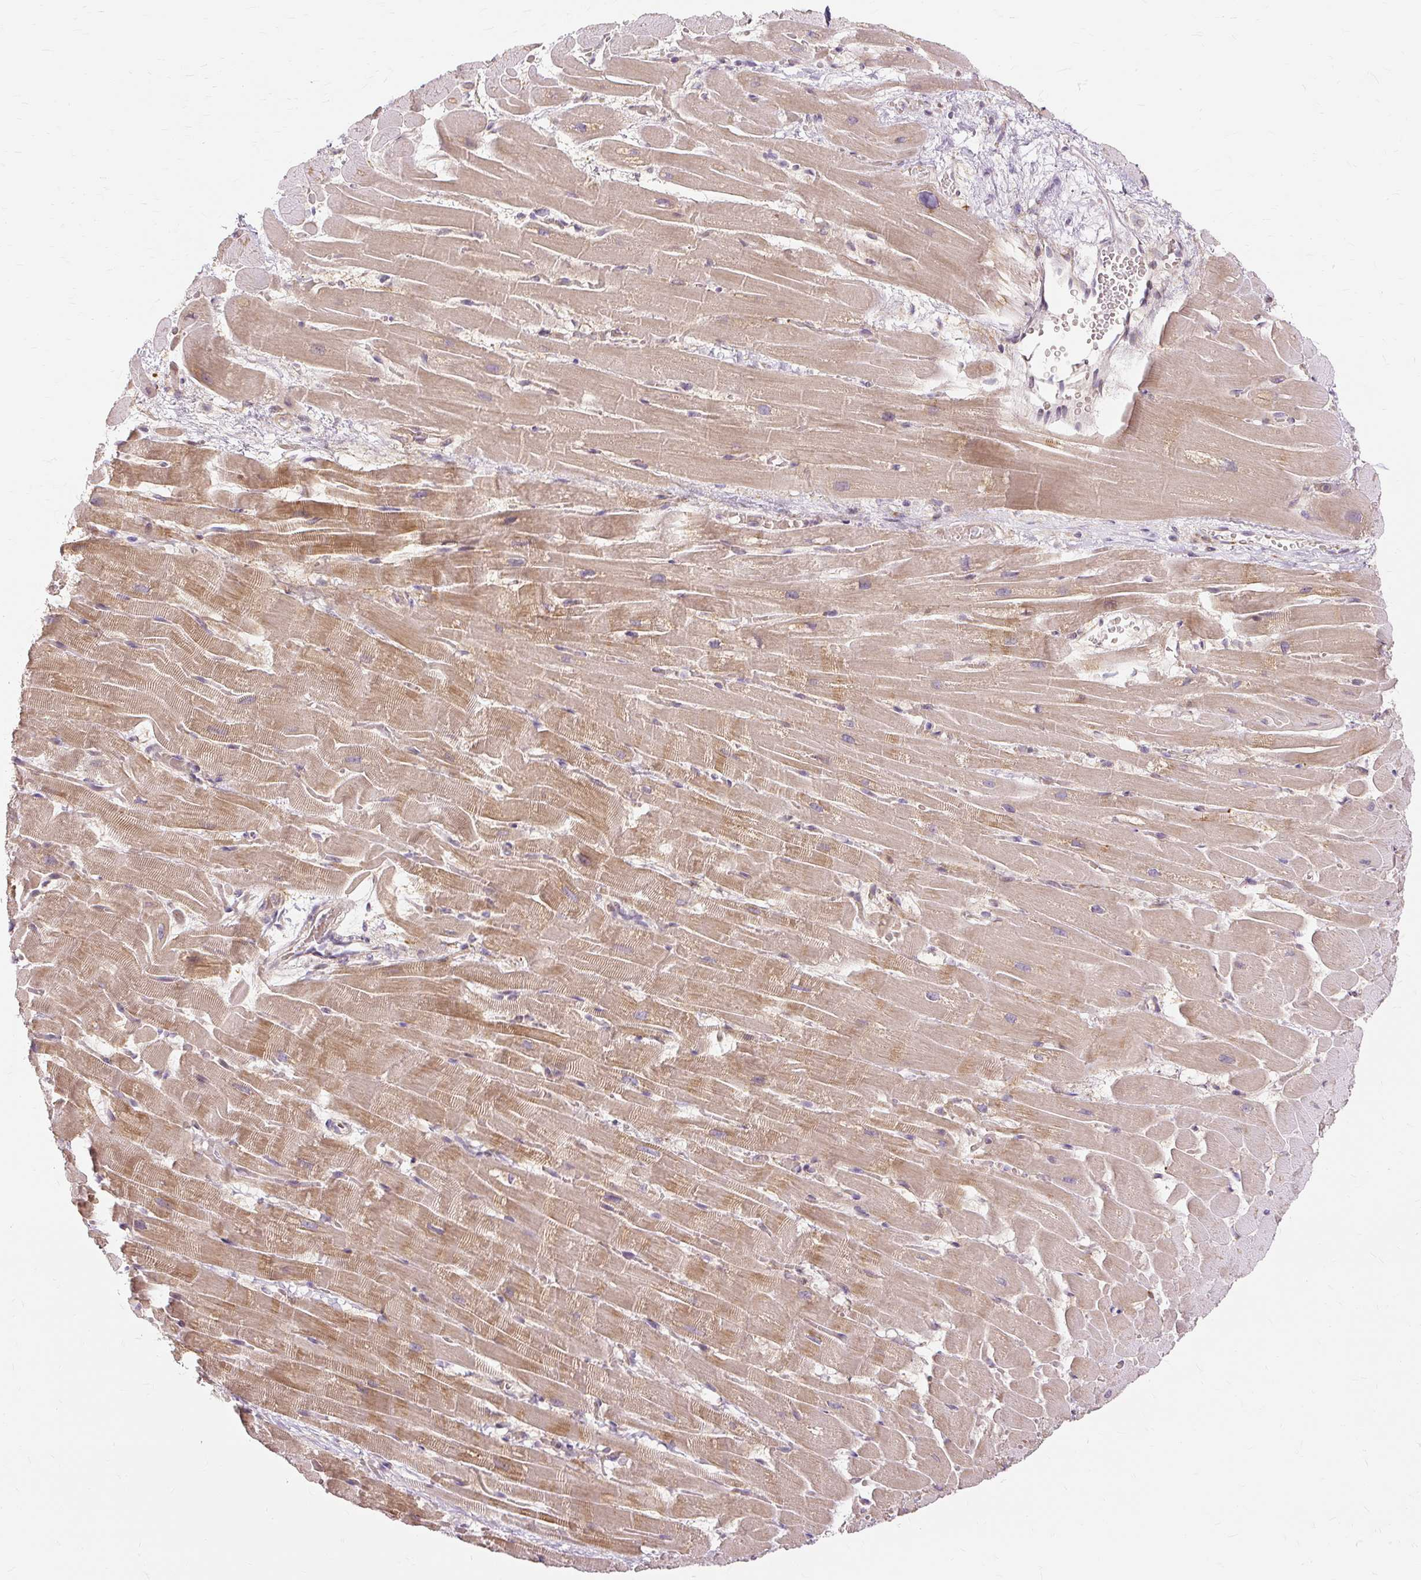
{"staining": {"intensity": "moderate", "quantity": ">75%", "location": "cytoplasmic/membranous"}, "tissue": "heart muscle", "cell_type": "Cardiomyocytes", "image_type": "normal", "snomed": [{"axis": "morphology", "description": "Normal tissue, NOS"}, {"axis": "topography", "description": "Heart"}], "caption": "Immunohistochemistry image of unremarkable heart muscle stained for a protein (brown), which reveals medium levels of moderate cytoplasmic/membranous positivity in about >75% of cardiomyocytes.", "gene": "MMACHC", "patient": {"sex": "male", "age": 37}}